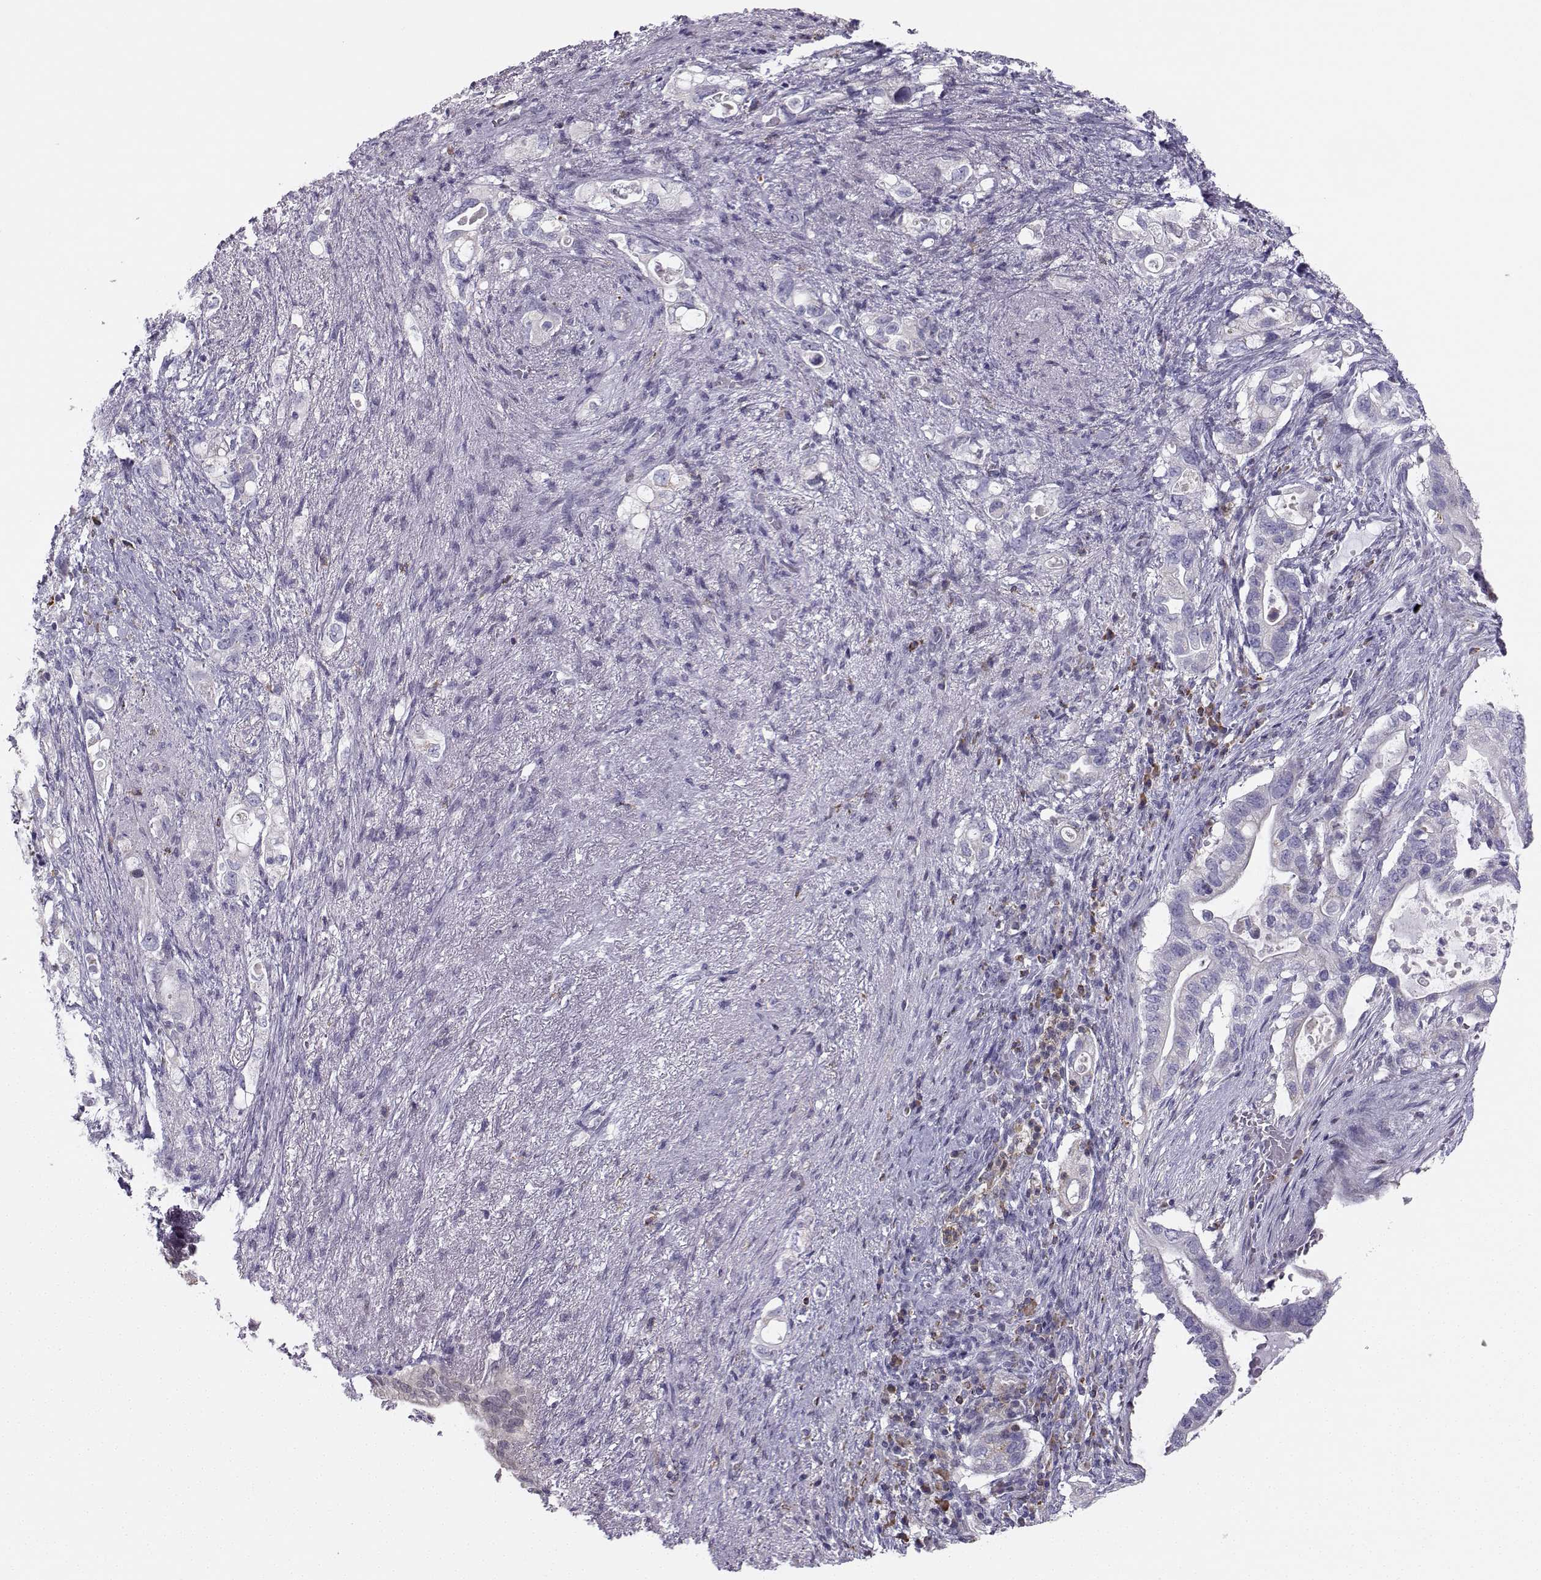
{"staining": {"intensity": "negative", "quantity": "none", "location": "none"}, "tissue": "pancreatic cancer", "cell_type": "Tumor cells", "image_type": "cancer", "snomed": [{"axis": "morphology", "description": "Adenocarcinoma, NOS"}, {"axis": "topography", "description": "Pancreas"}], "caption": "Immunohistochemical staining of human pancreatic cancer exhibits no significant staining in tumor cells.", "gene": "DCLK3", "patient": {"sex": "female", "age": 72}}